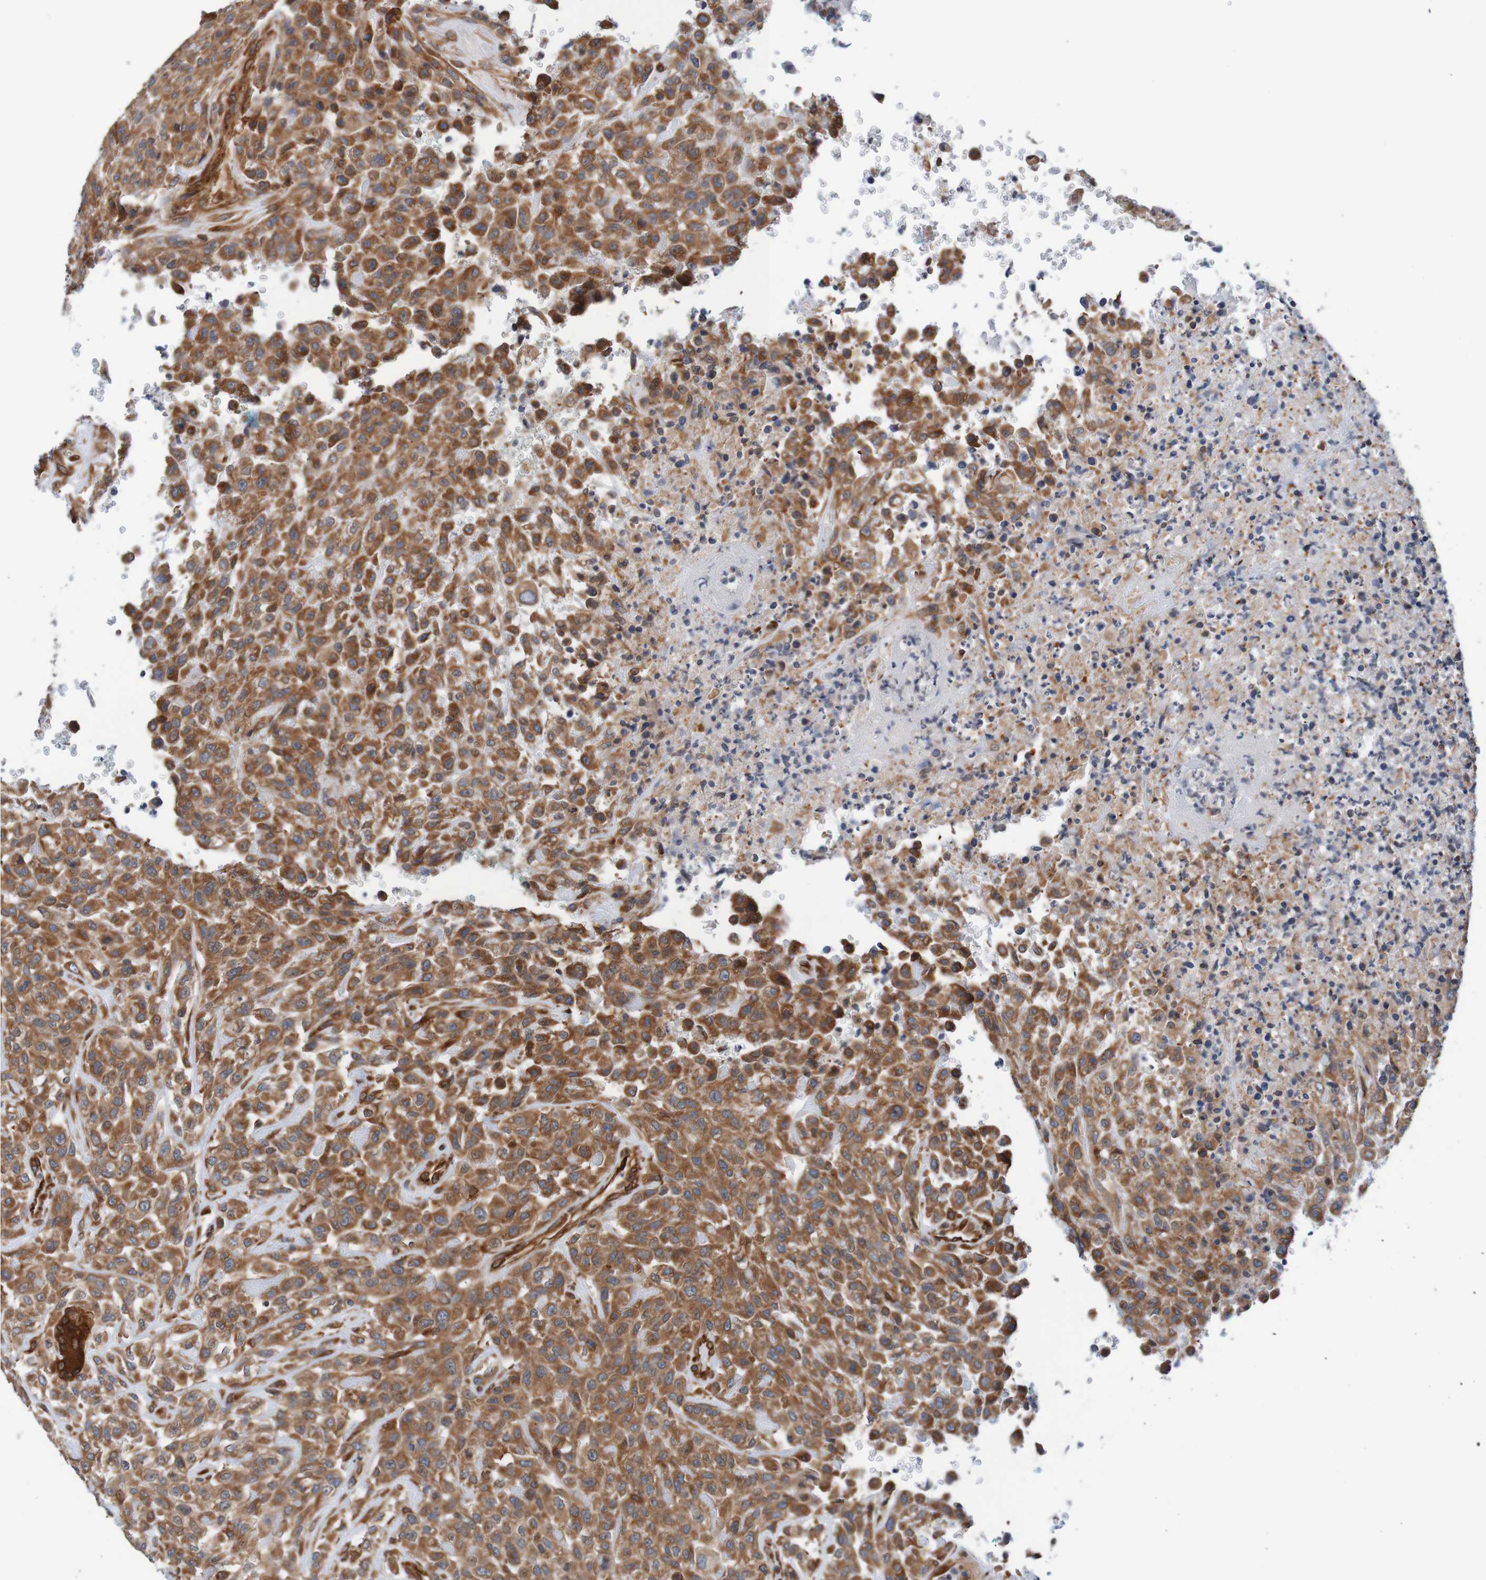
{"staining": {"intensity": "strong", "quantity": ">75%", "location": "cytoplasmic/membranous,nuclear"}, "tissue": "urothelial cancer", "cell_type": "Tumor cells", "image_type": "cancer", "snomed": [{"axis": "morphology", "description": "Urothelial carcinoma, High grade"}, {"axis": "topography", "description": "Urinary bladder"}], "caption": "Urothelial cancer tissue reveals strong cytoplasmic/membranous and nuclear staining in about >75% of tumor cells", "gene": "TMEM109", "patient": {"sex": "male", "age": 46}}